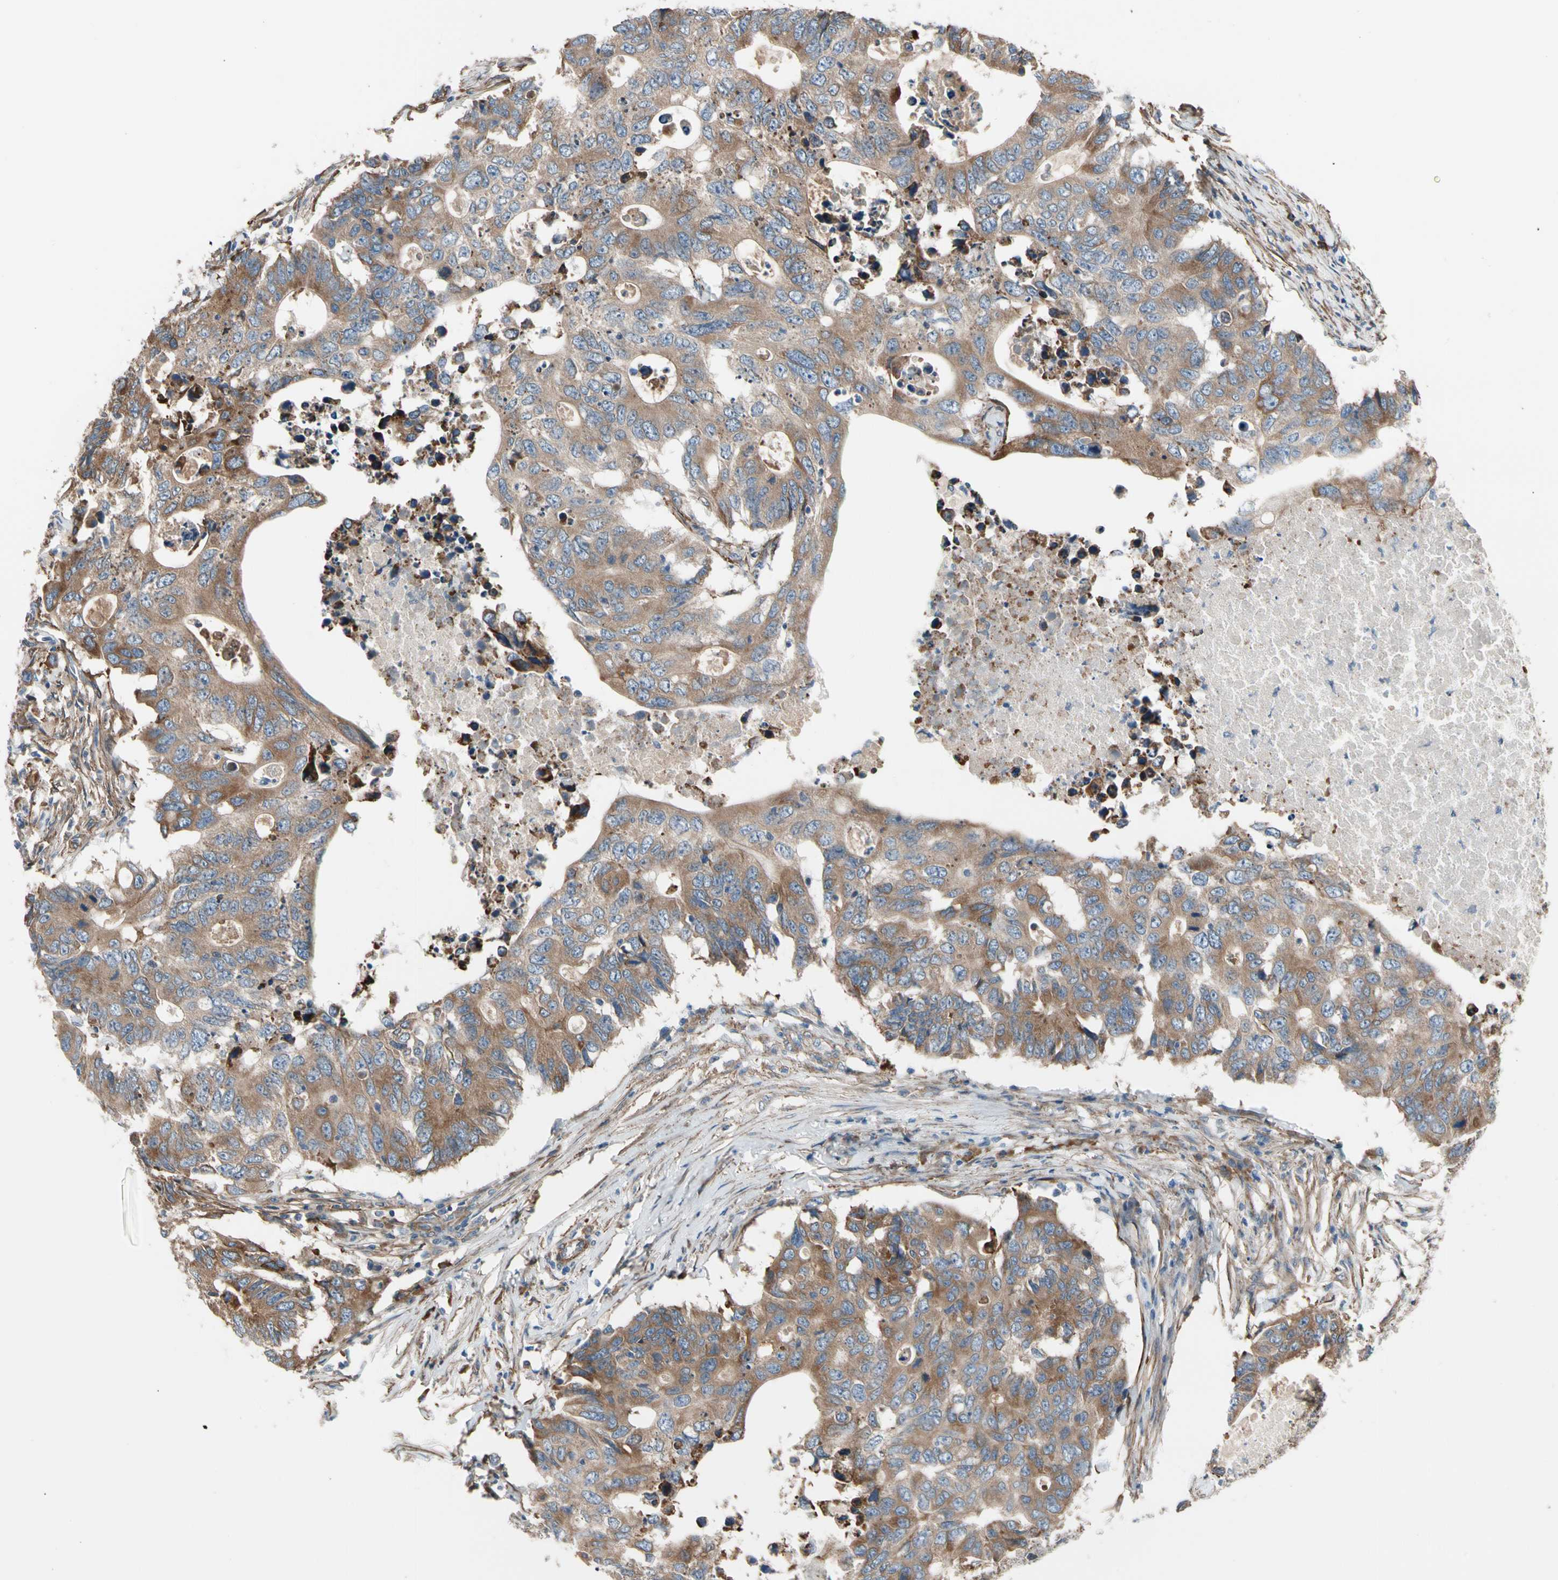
{"staining": {"intensity": "moderate", "quantity": ">75%", "location": "cytoplasmic/membranous"}, "tissue": "colorectal cancer", "cell_type": "Tumor cells", "image_type": "cancer", "snomed": [{"axis": "morphology", "description": "Adenocarcinoma, NOS"}, {"axis": "topography", "description": "Colon"}], "caption": "A micrograph of colorectal cancer (adenocarcinoma) stained for a protein exhibits moderate cytoplasmic/membranous brown staining in tumor cells.", "gene": "LIMK2", "patient": {"sex": "male", "age": 71}}